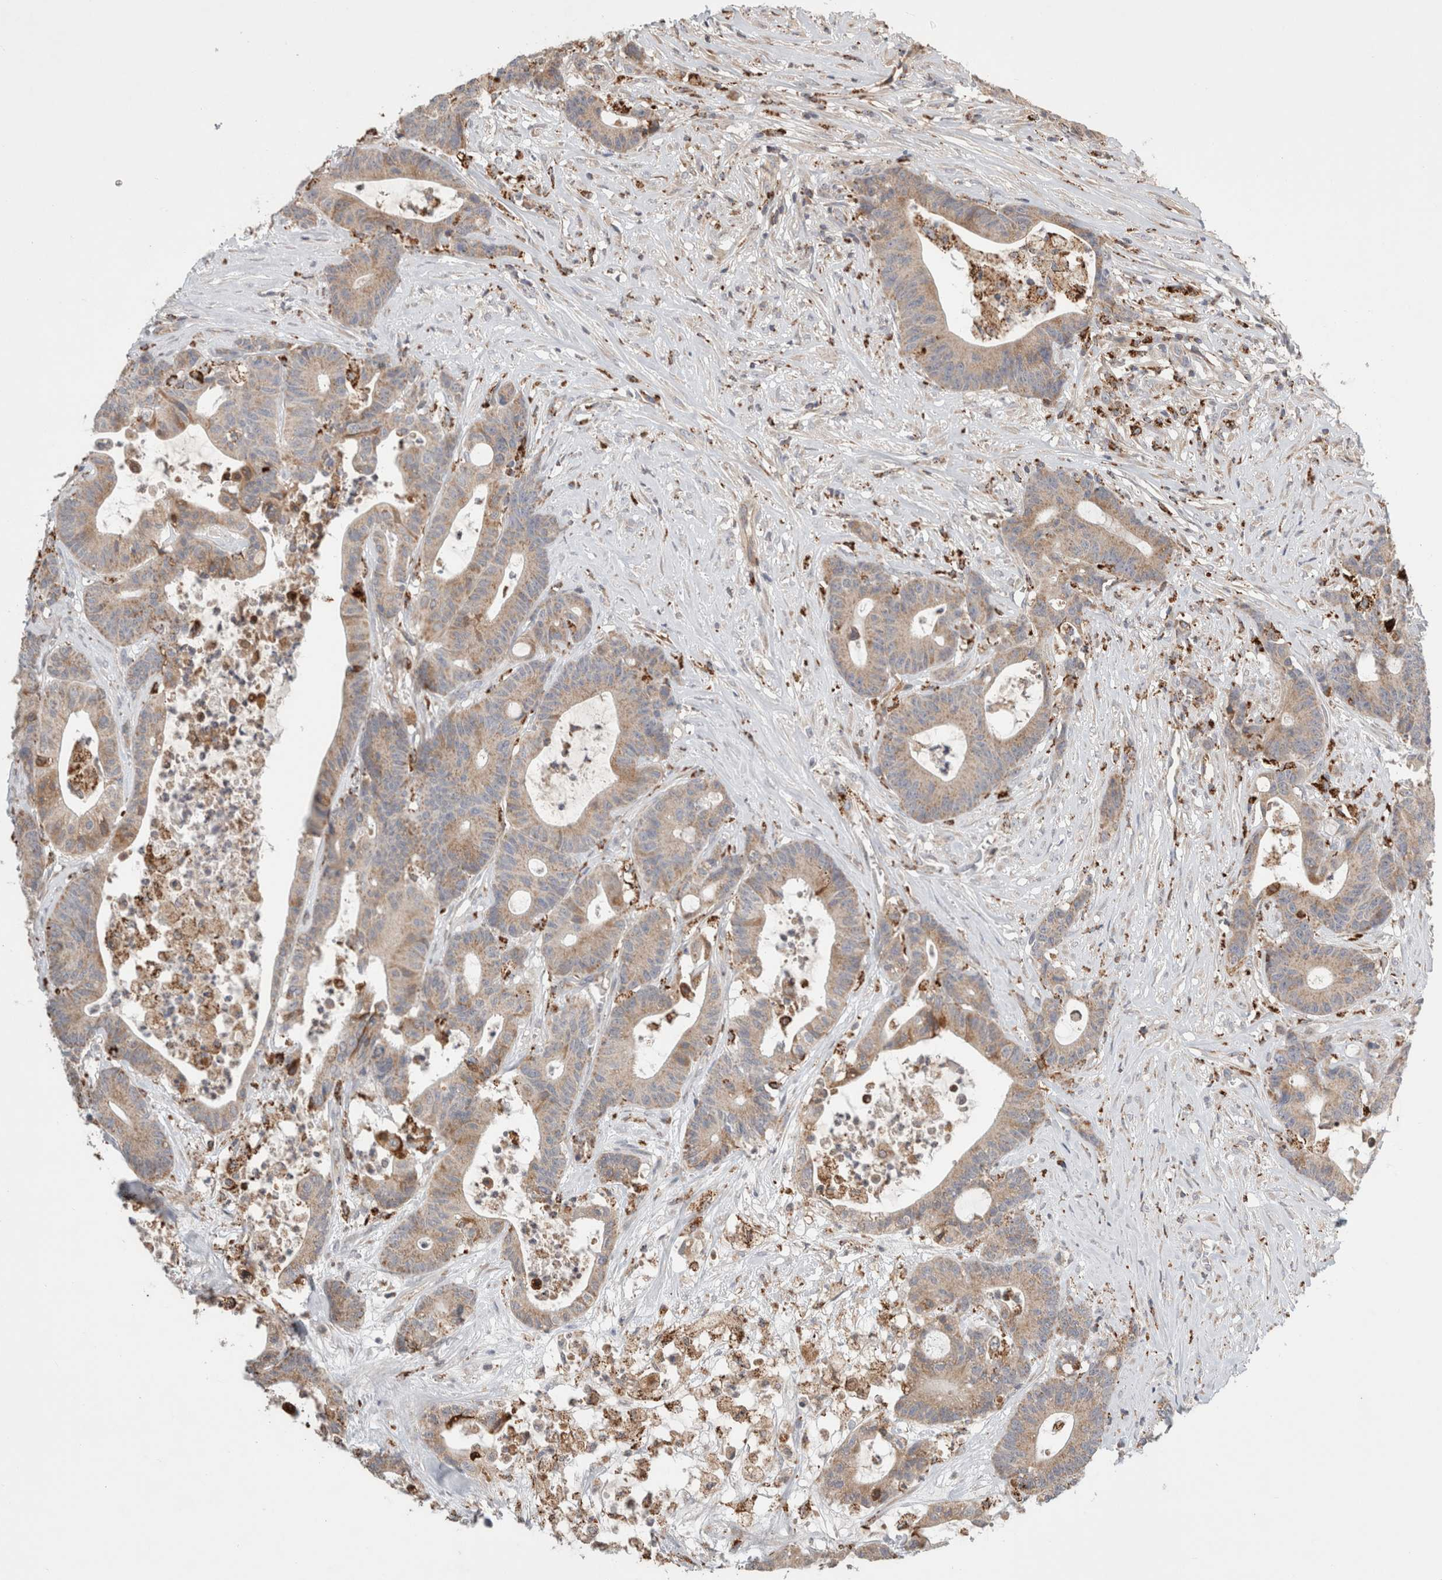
{"staining": {"intensity": "weak", "quantity": ">75%", "location": "cytoplasmic/membranous"}, "tissue": "colorectal cancer", "cell_type": "Tumor cells", "image_type": "cancer", "snomed": [{"axis": "morphology", "description": "Adenocarcinoma, NOS"}, {"axis": "topography", "description": "Colon"}], "caption": "The histopathology image demonstrates immunohistochemical staining of colorectal adenocarcinoma. There is weak cytoplasmic/membranous positivity is appreciated in approximately >75% of tumor cells.", "gene": "HROB", "patient": {"sex": "female", "age": 84}}